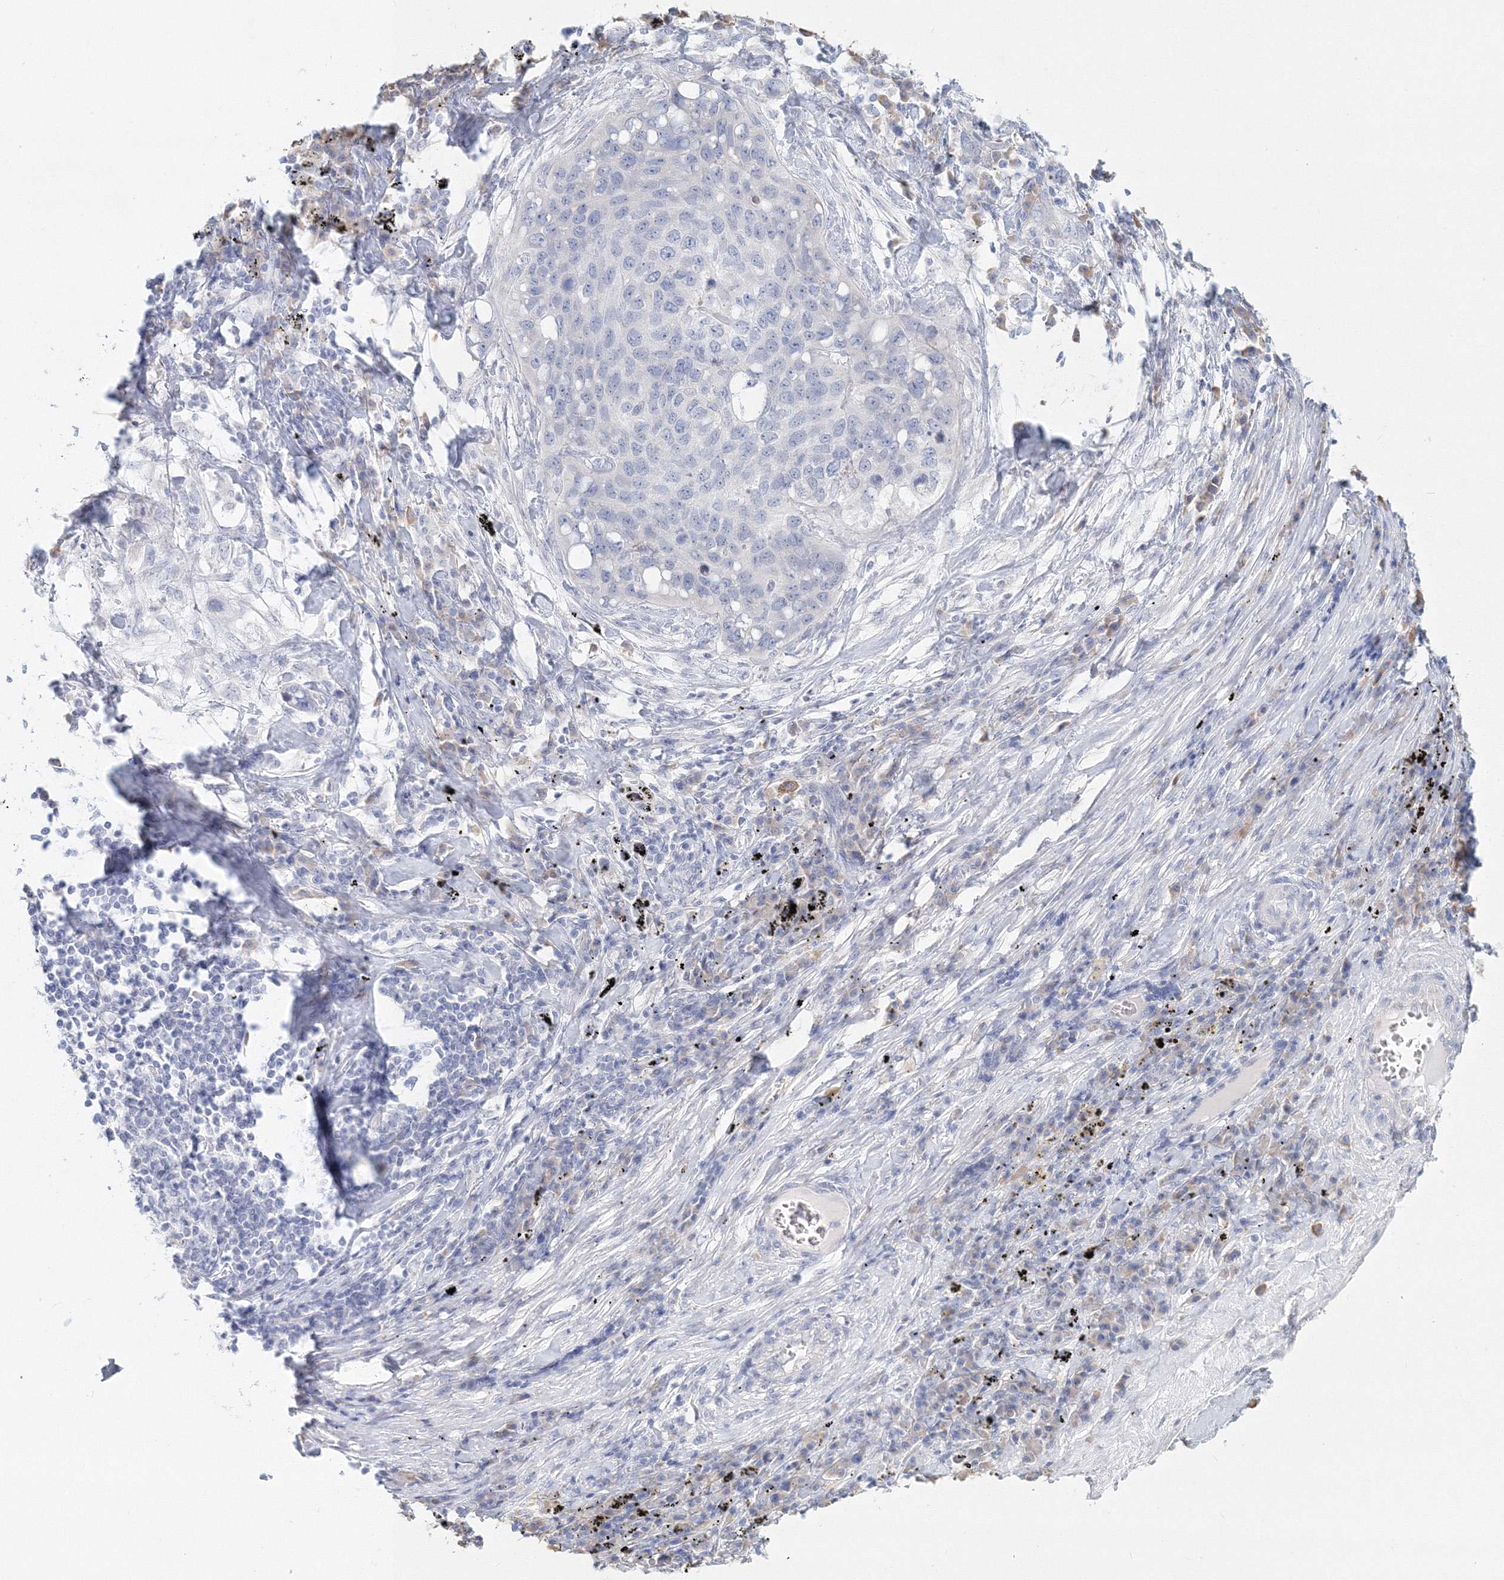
{"staining": {"intensity": "negative", "quantity": "none", "location": "none"}, "tissue": "lung cancer", "cell_type": "Tumor cells", "image_type": "cancer", "snomed": [{"axis": "morphology", "description": "Squamous cell carcinoma, NOS"}, {"axis": "topography", "description": "Lung"}], "caption": "Immunohistochemistry photomicrograph of lung cancer stained for a protein (brown), which demonstrates no staining in tumor cells.", "gene": "VSIG1", "patient": {"sex": "female", "age": 63}}